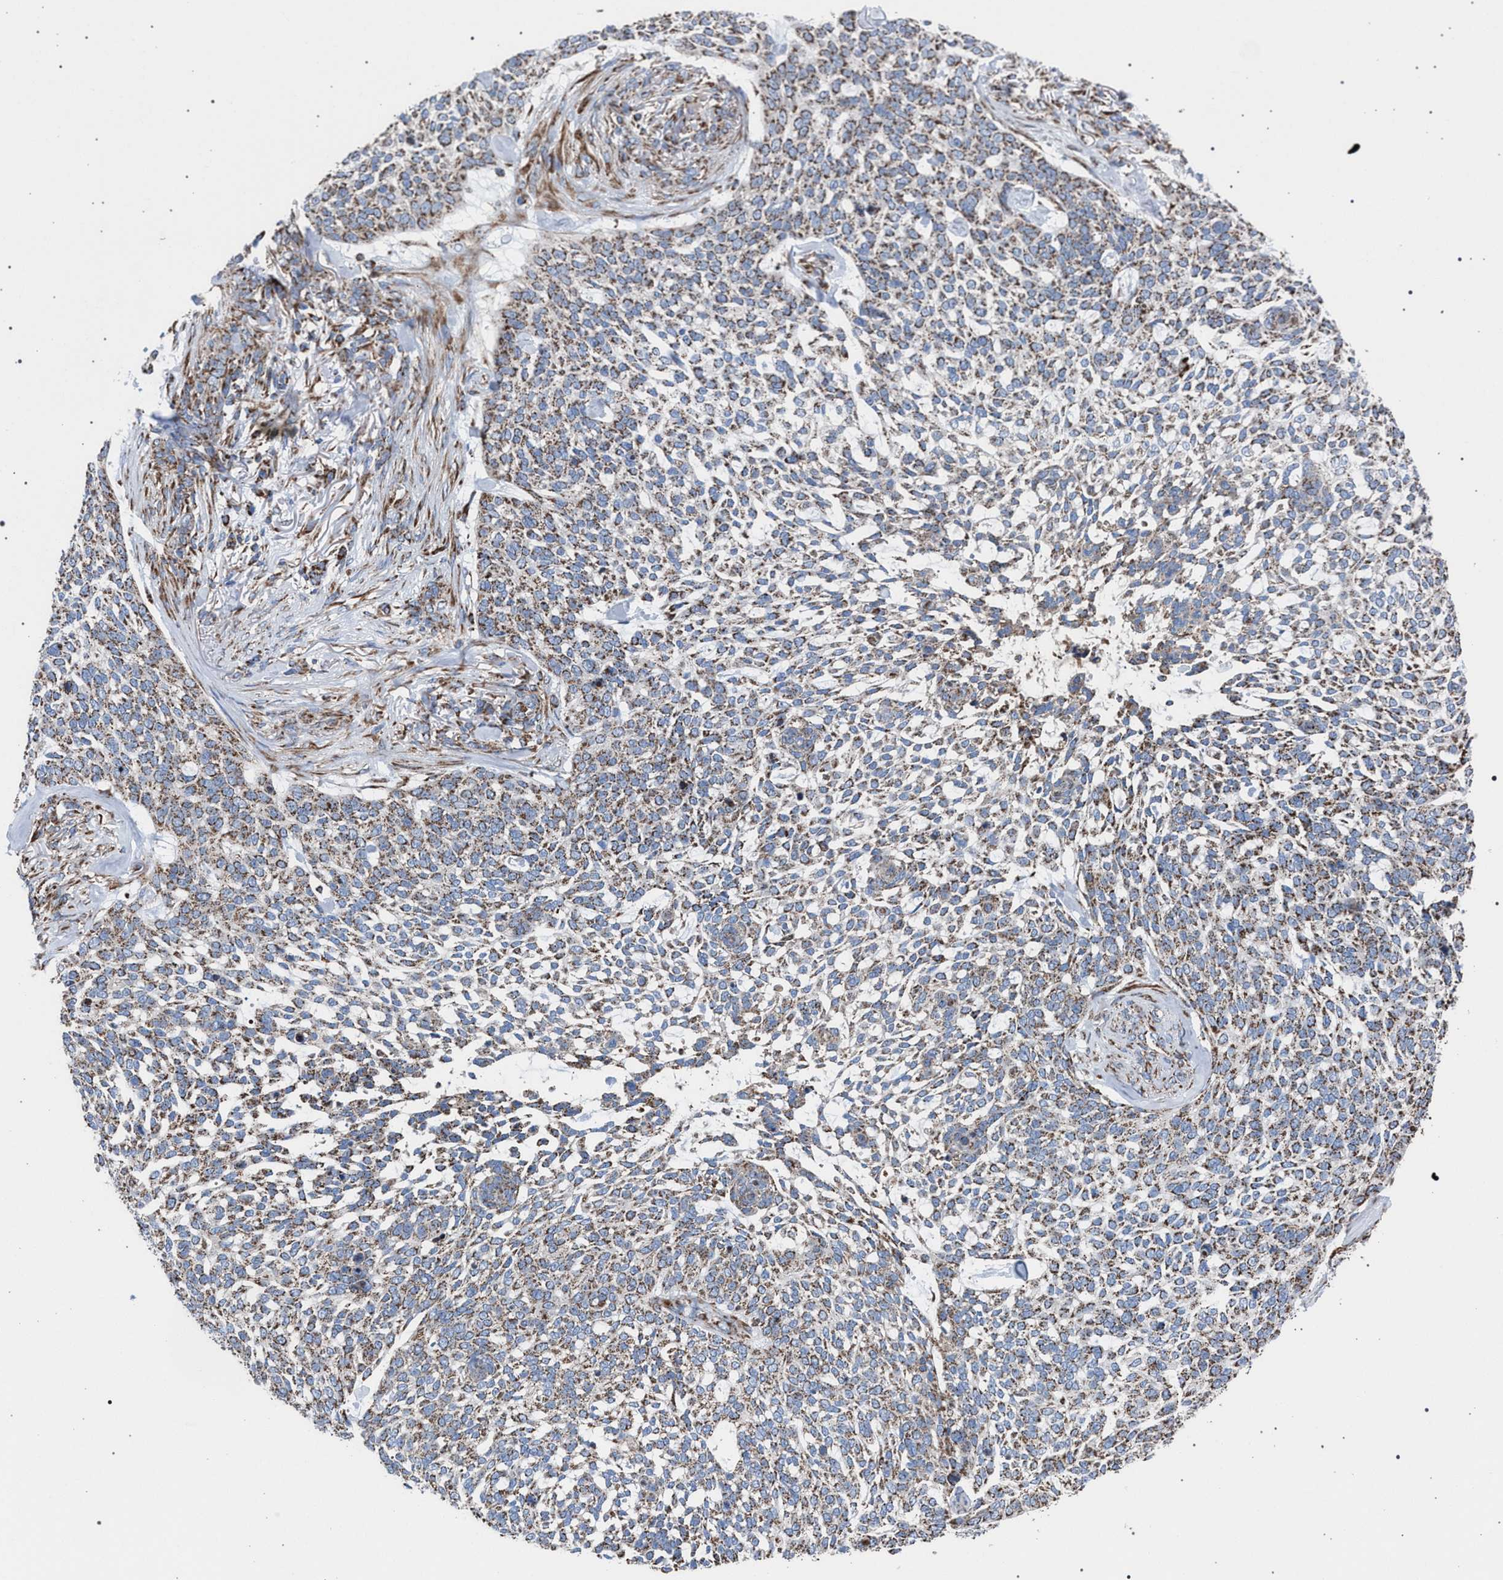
{"staining": {"intensity": "moderate", "quantity": "25%-75%", "location": "cytoplasmic/membranous"}, "tissue": "skin cancer", "cell_type": "Tumor cells", "image_type": "cancer", "snomed": [{"axis": "morphology", "description": "Basal cell carcinoma"}, {"axis": "topography", "description": "Skin"}], "caption": "Protein analysis of basal cell carcinoma (skin) tissue reveals moderate cytoplasmic/membranous staining in about 25%-75% of tumor cells.", "gene": "VPS13A", "patient": {"sex": "female", "age": 64}}